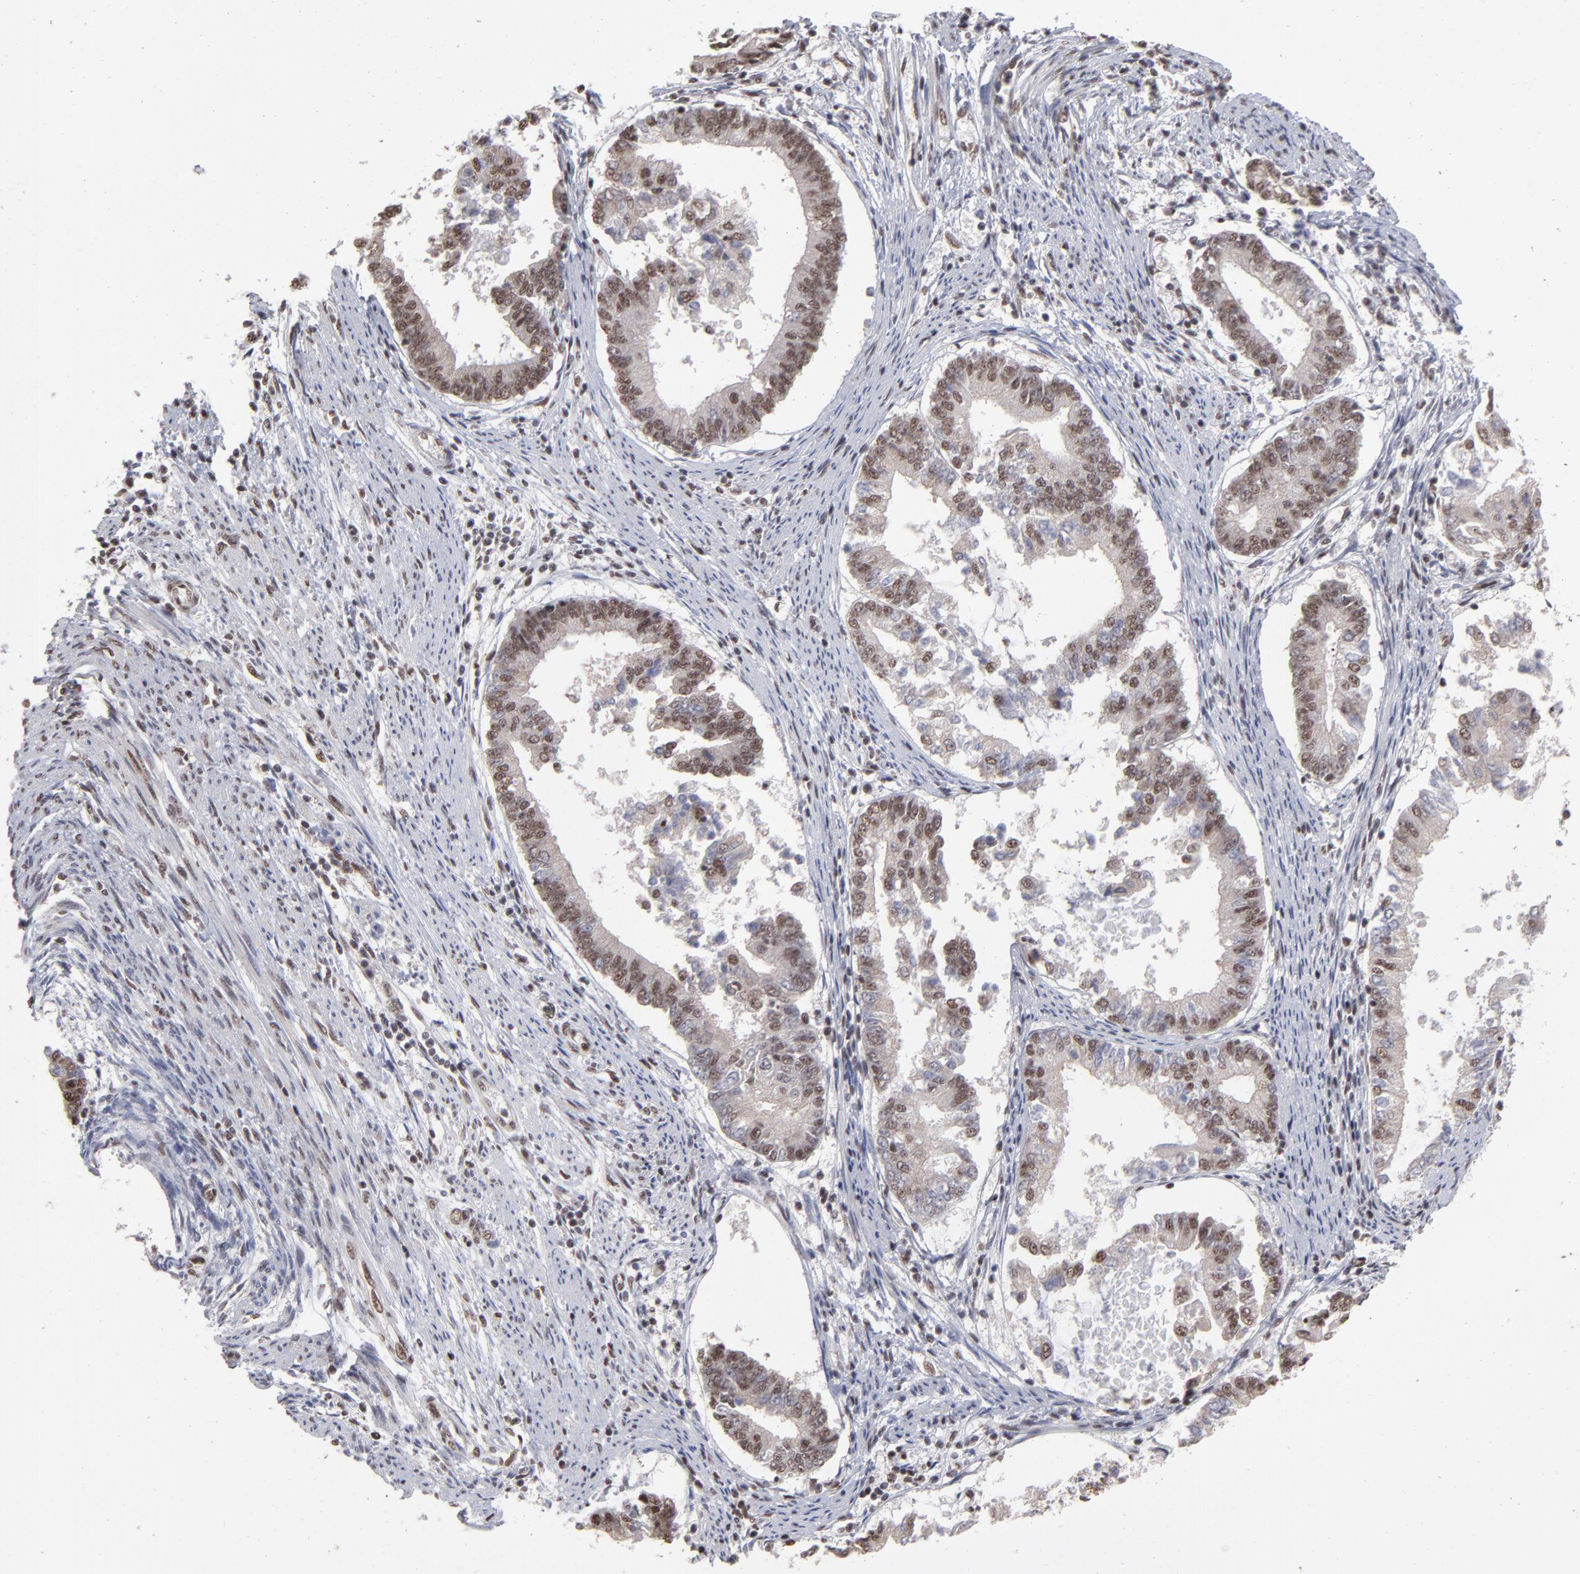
{"staining": {"intensity": "moderate", "quantity": ">75%", "location": "nuclear"}, "tissue": "endometrial cancer", "cell_type": "Tumor cells", "image_type": "cancer", "snomed": [{"axis": "morphology", "description": "Adenocarcinoma, NOS"}, {"axis": "topography", "description": "Endometrium"}], "caption": "There is medium levels of moderate nuclear positivity in tumor cells of endometrial cancer, as demonstrated by immunohistochemical staining (brown color).", "gene": "ZNF3", "patient": {"sex": "female", "age": 63}}